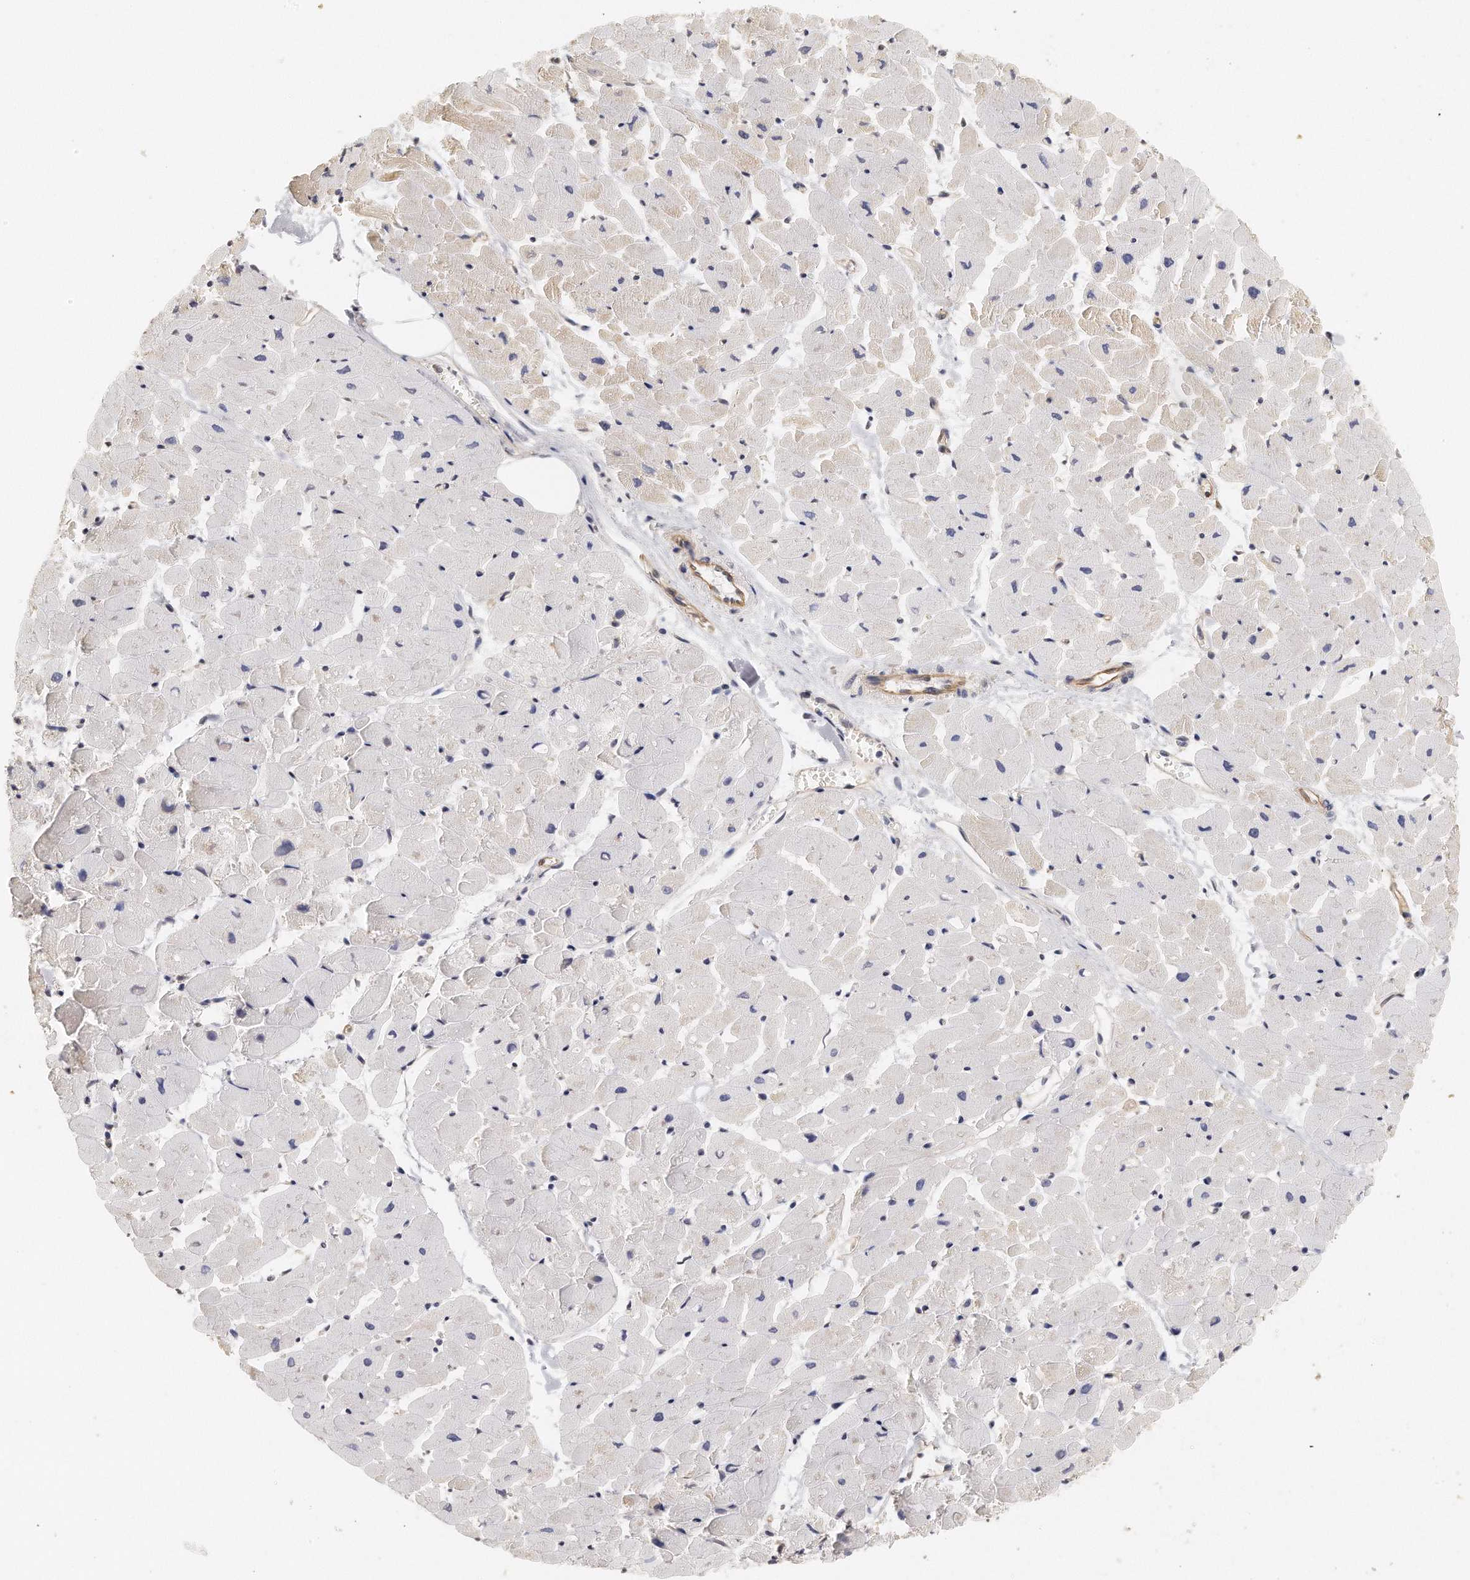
{"staining": {"intensity": "weak", "quantity": "<25%", "location": "cytoplasmic/membranous"}, "tissue": "heart muscle", "cell_type": "Cardiomyocytes", "image_type": "normal", "snomed": [{"axis": "morphology", "description": "Normal tissue, NOS"}, {"axis": "topography", "description": "Heart"}], "caption": "A high-resolution micrograph shows immunohistochemistry staining of benign heart muscle, which displays no significant positivity in cardiomyocytes.", "gene": "CHST7", "patient": {"sex": "female", "age": 19}}